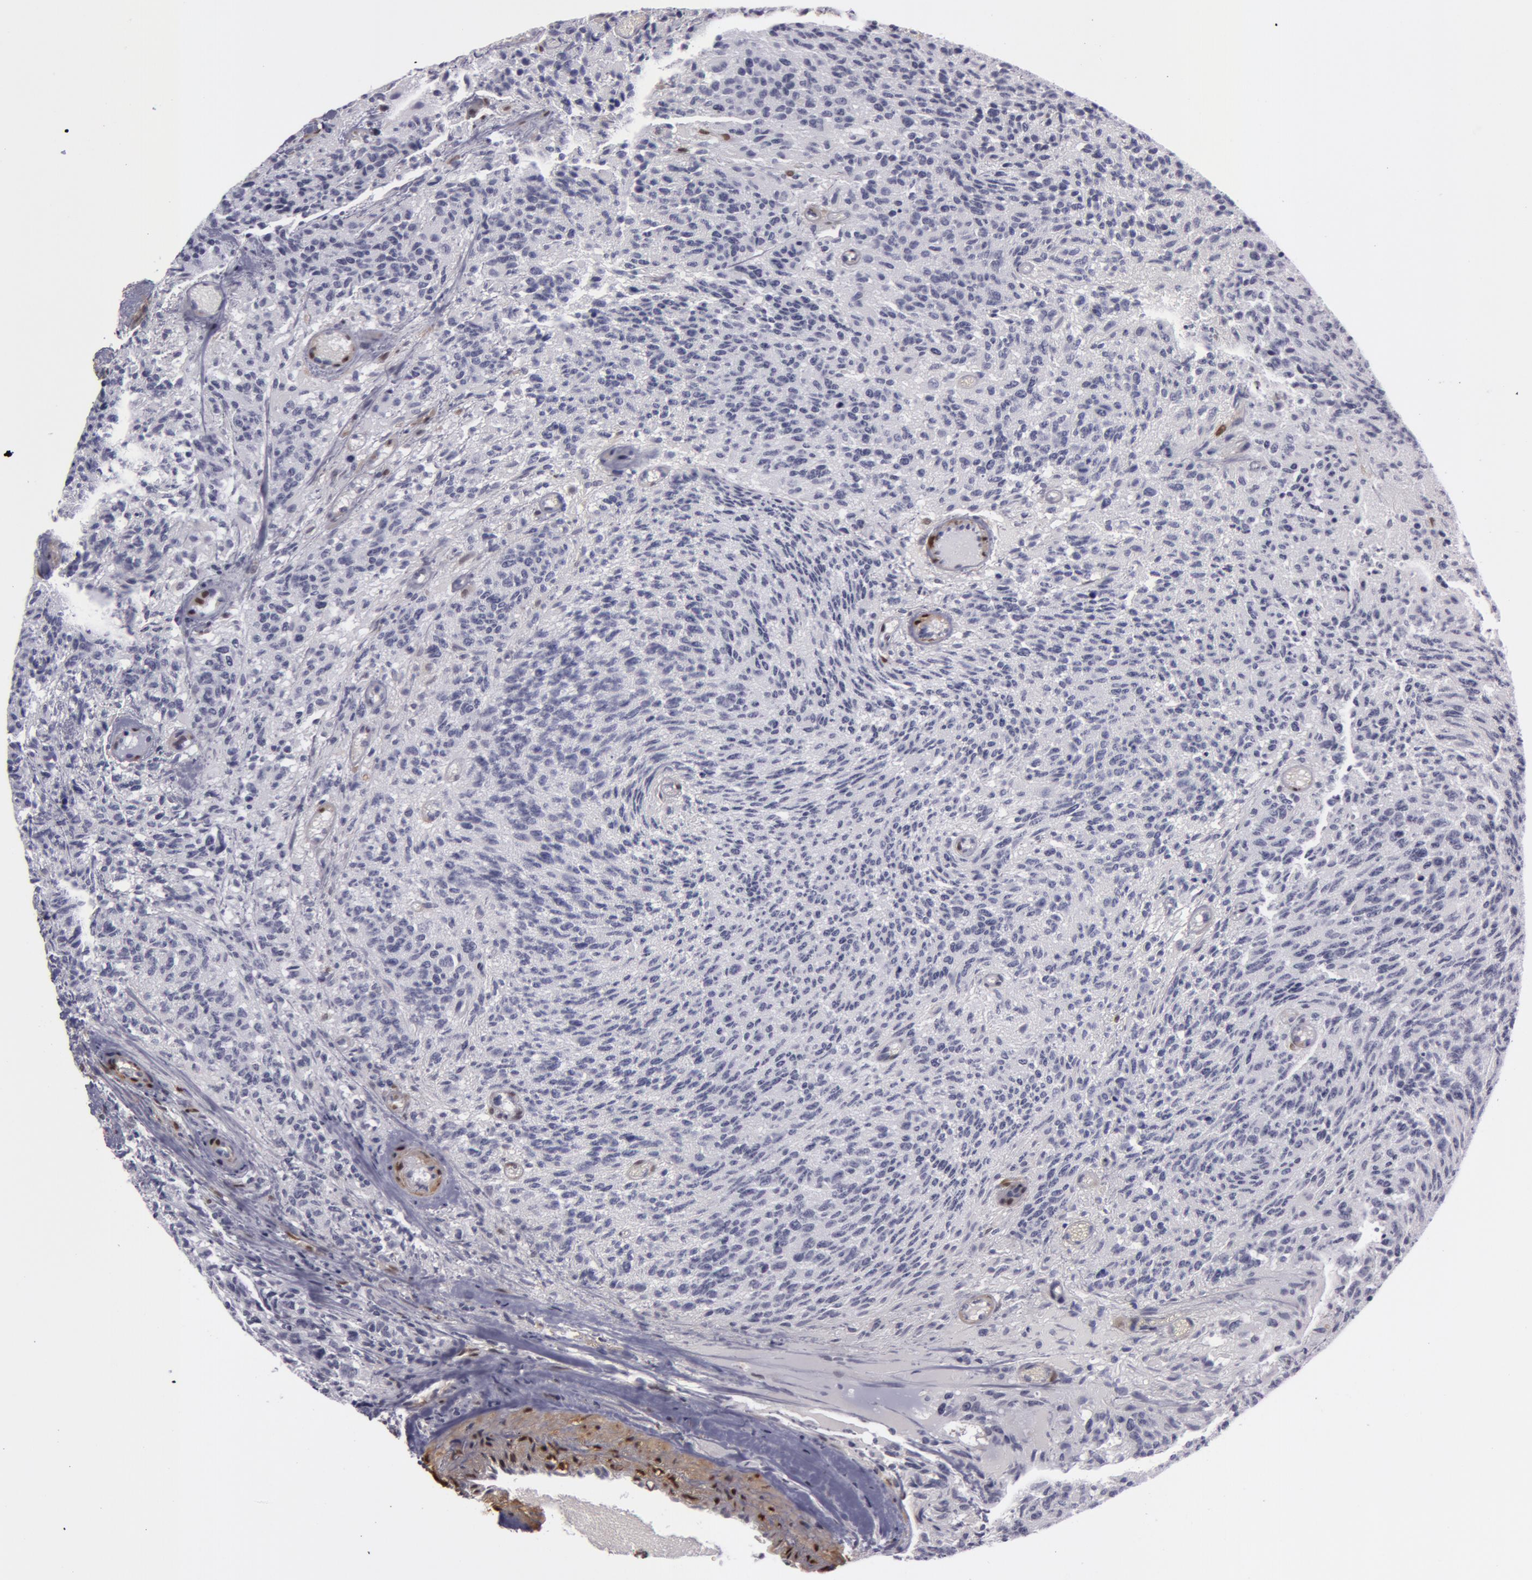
{"staining": {"intensity": "negative", "quantity": "none", "location": "none"}, "tissue": "glioma", "cell_type": "Tumor cells", "image_type": "cancer", "snomed": [{"axis": "morphology", "description": "Glioma, malignant, High grade"}, {"axis": "topography", "description": "Brain"}], "caption": "Photomicrograph shows no significant protein positivity in tumor cells of glioma.", "gene": "TAGLN", "patient": {"sex": "male", "age": 36}}